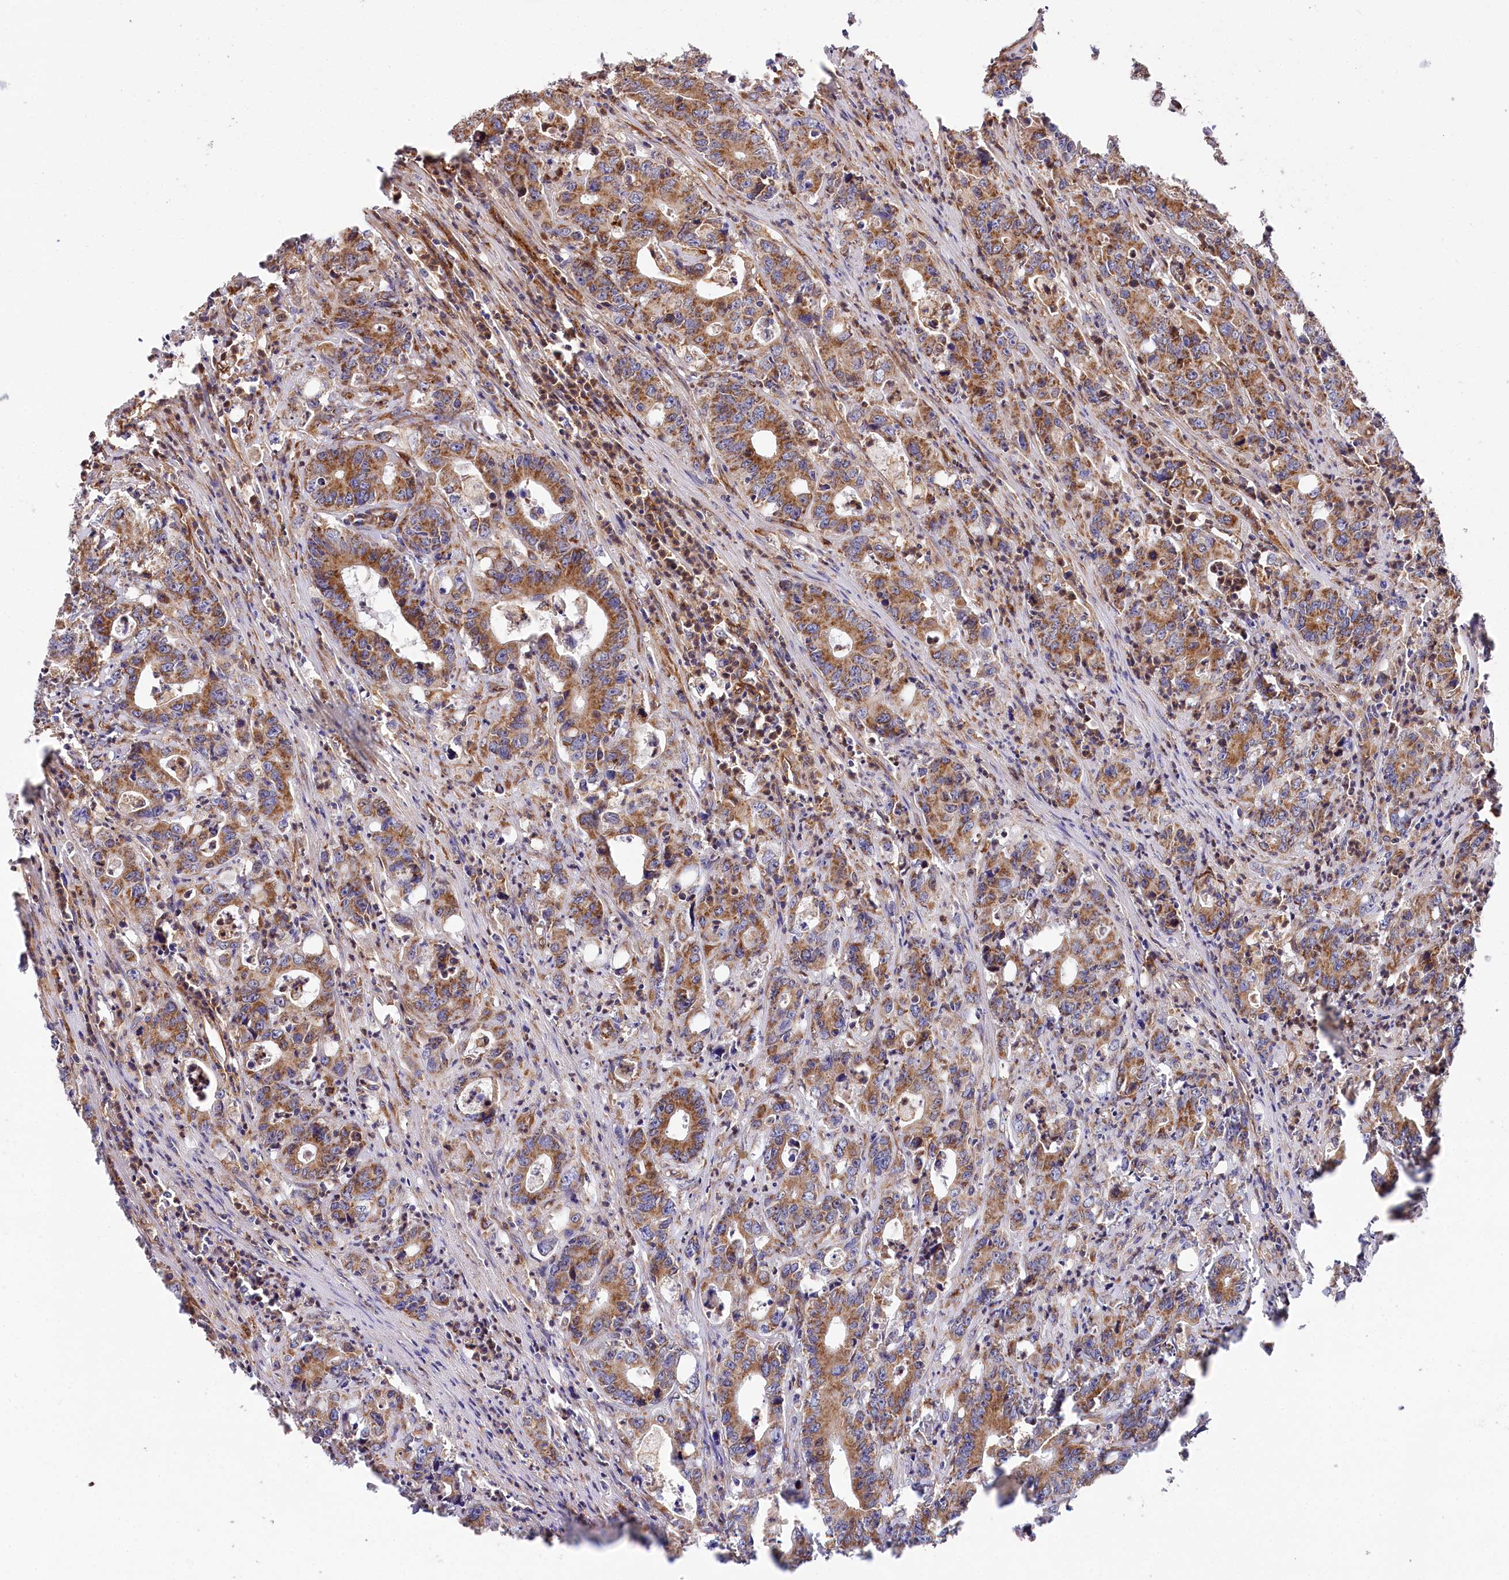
{"staining": {"intensity": "moderate", "quantity": ">75%", "location": "cytoplasmic/membranous"}, "tissue": "colorectal cancer", "cell_type": "Tumor cells", "image_type": "cancer", "snomed": [{"axis": "morphology", "description": "Adenocarcinoma, NOS"}, {"axis": "topography", "description": "Colon"}], "caption": "Immunohistochemistry (IHC) histopathology image of neoplastic tissue: colorectal cancer (adenocarcinoma) stained using immunohistochemistry (IHC) displays medium levels of moderate protein expression localized specifically in the cytoplasmic/membranous of tumor cells, appearing as a cytoplasmic/membranous brown color.", "gene": "MTPAP", "patient": {"sex": "female", "age": 75}}